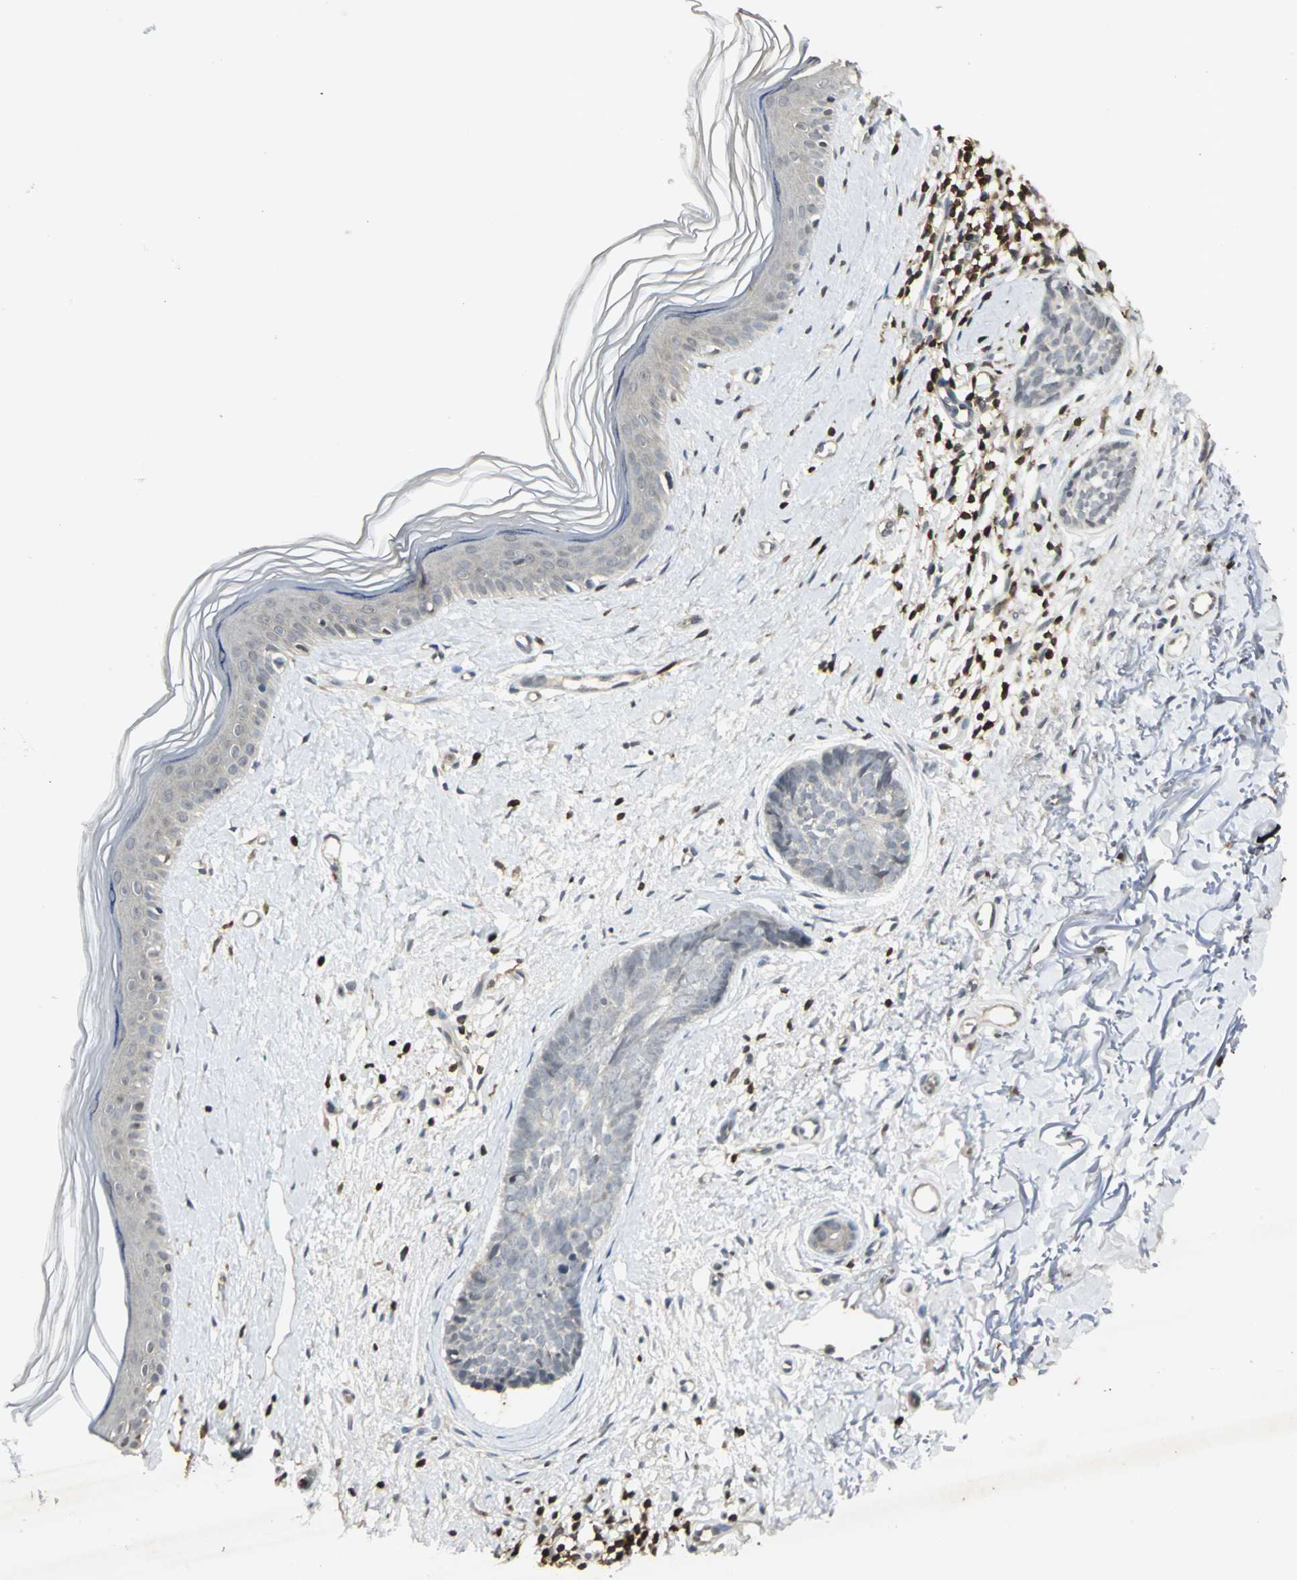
{"staining": {"intensity": "negative", "quantity": "none", "location": "none"}, "tissue": "skin cancer", "cell_type": "Tumor cells", "image_type": "cancer", "snomed": [{"axis": "morphology", "description": "Normal tissue, NOS"}, {"axis": "morphology", "description": "Basal cell carcinoma"}, {"axis": "topography", "description": "Skin"}], "caption": "Immunohistochemistry histopathology image of basal cell carcinoma (skin) stained for a protein (brown), which reveals no expression in tumor cells. Brightfield microscopy of immunohistochemistry stained with DAB (brown) and hematoxylin (blue), captured at high magnification.", "gene": "IL16", "patient": {"sex": "female", "age": 61}}